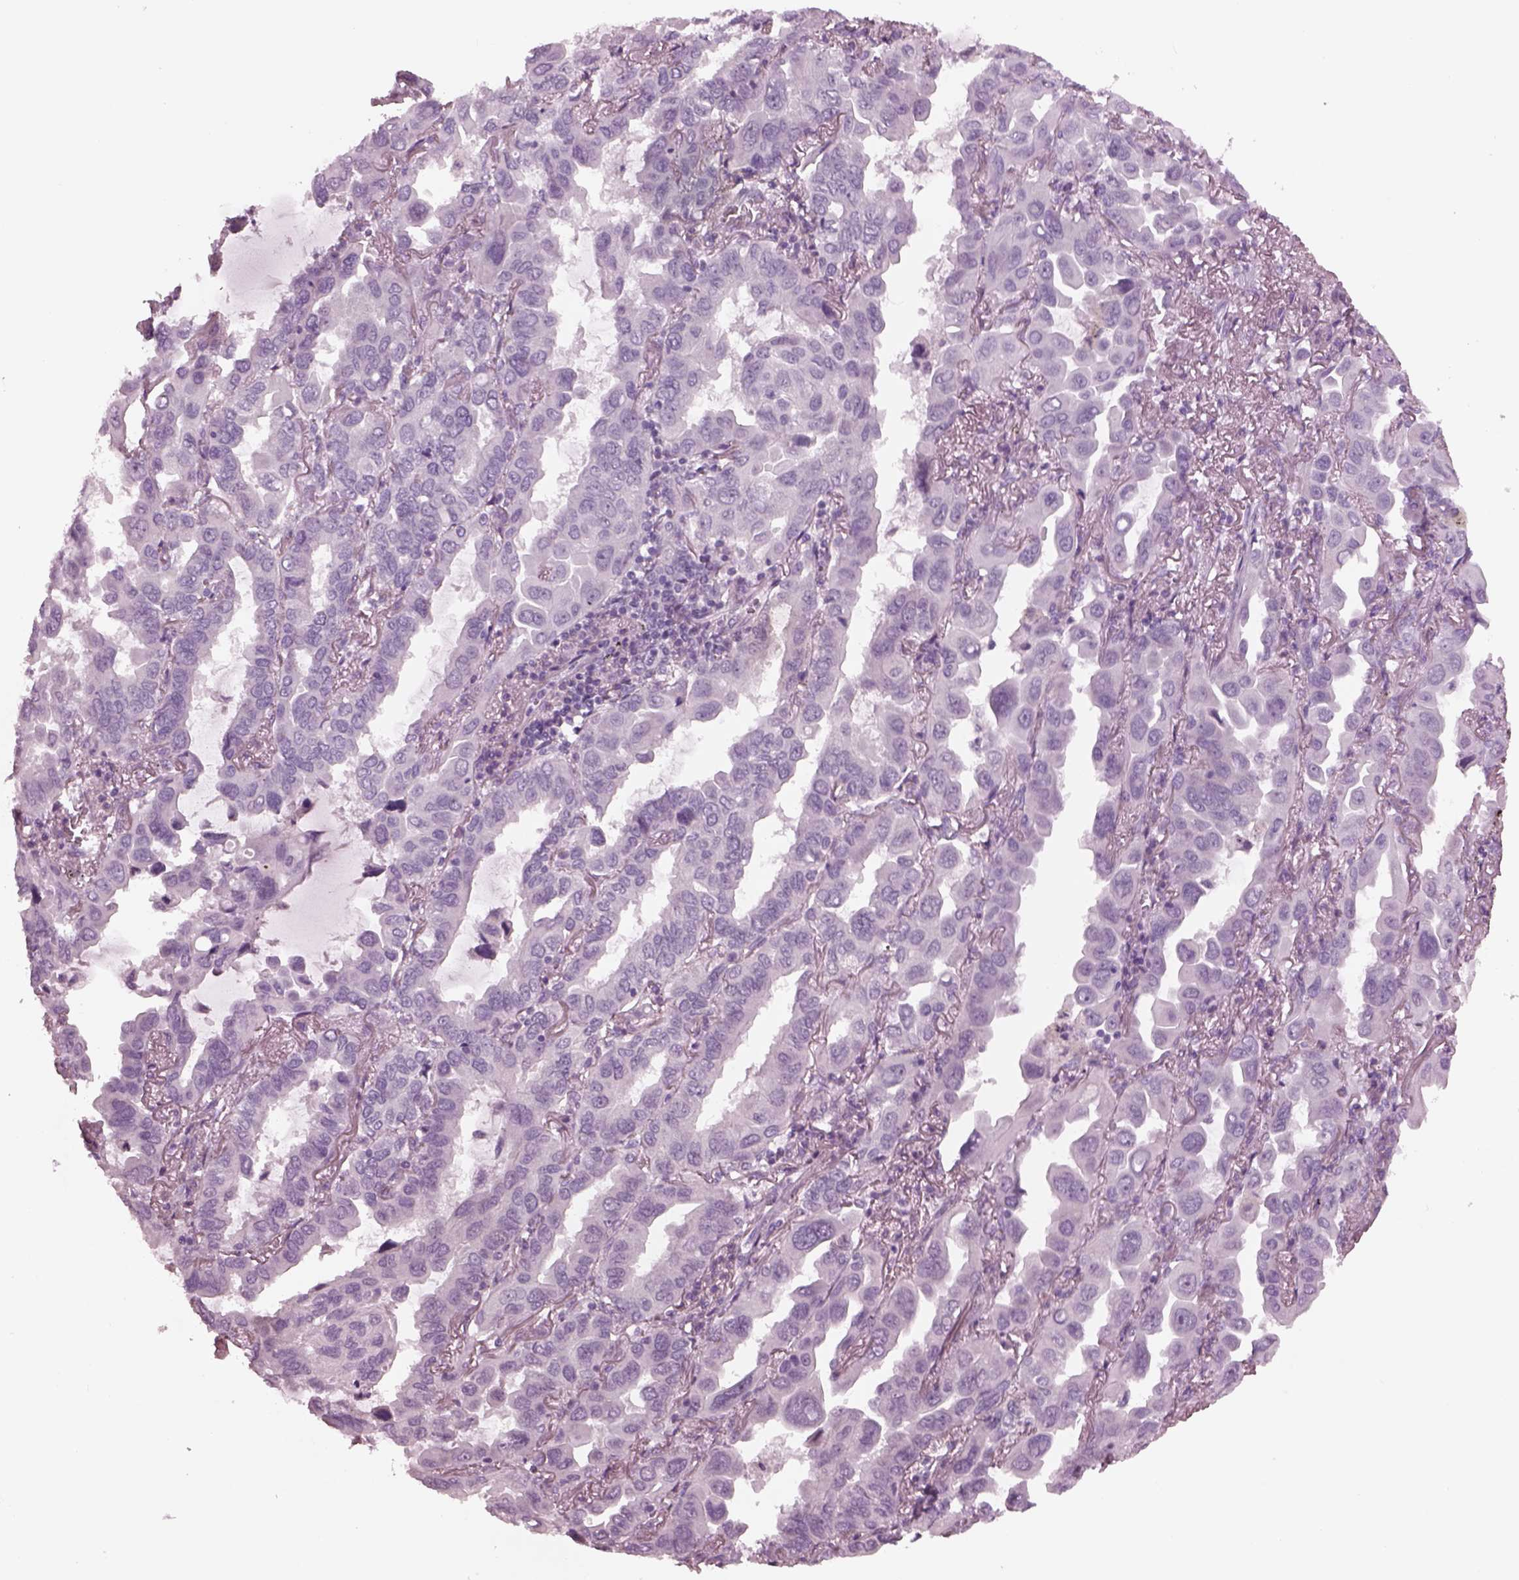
{"staining": {"intensity": "negative", "quantity": "none", "location": "none"}, "tissue": "lung cancer", "cell_type": "Tumor cells", "image_type": "cancer", "snomed": [{"axis": "morphology", "description": "Adenocarcinoma, NOS"}, {"axis": "topography", "description": "Lung"}], "caption": "IHC histopathology image of human lung cancer (adenocarcinoma) stained for a protein (brown), which shows no staining in tumor cells.", "gene": "CYLC1", "patient": {"sex": "male", "age": 64}}